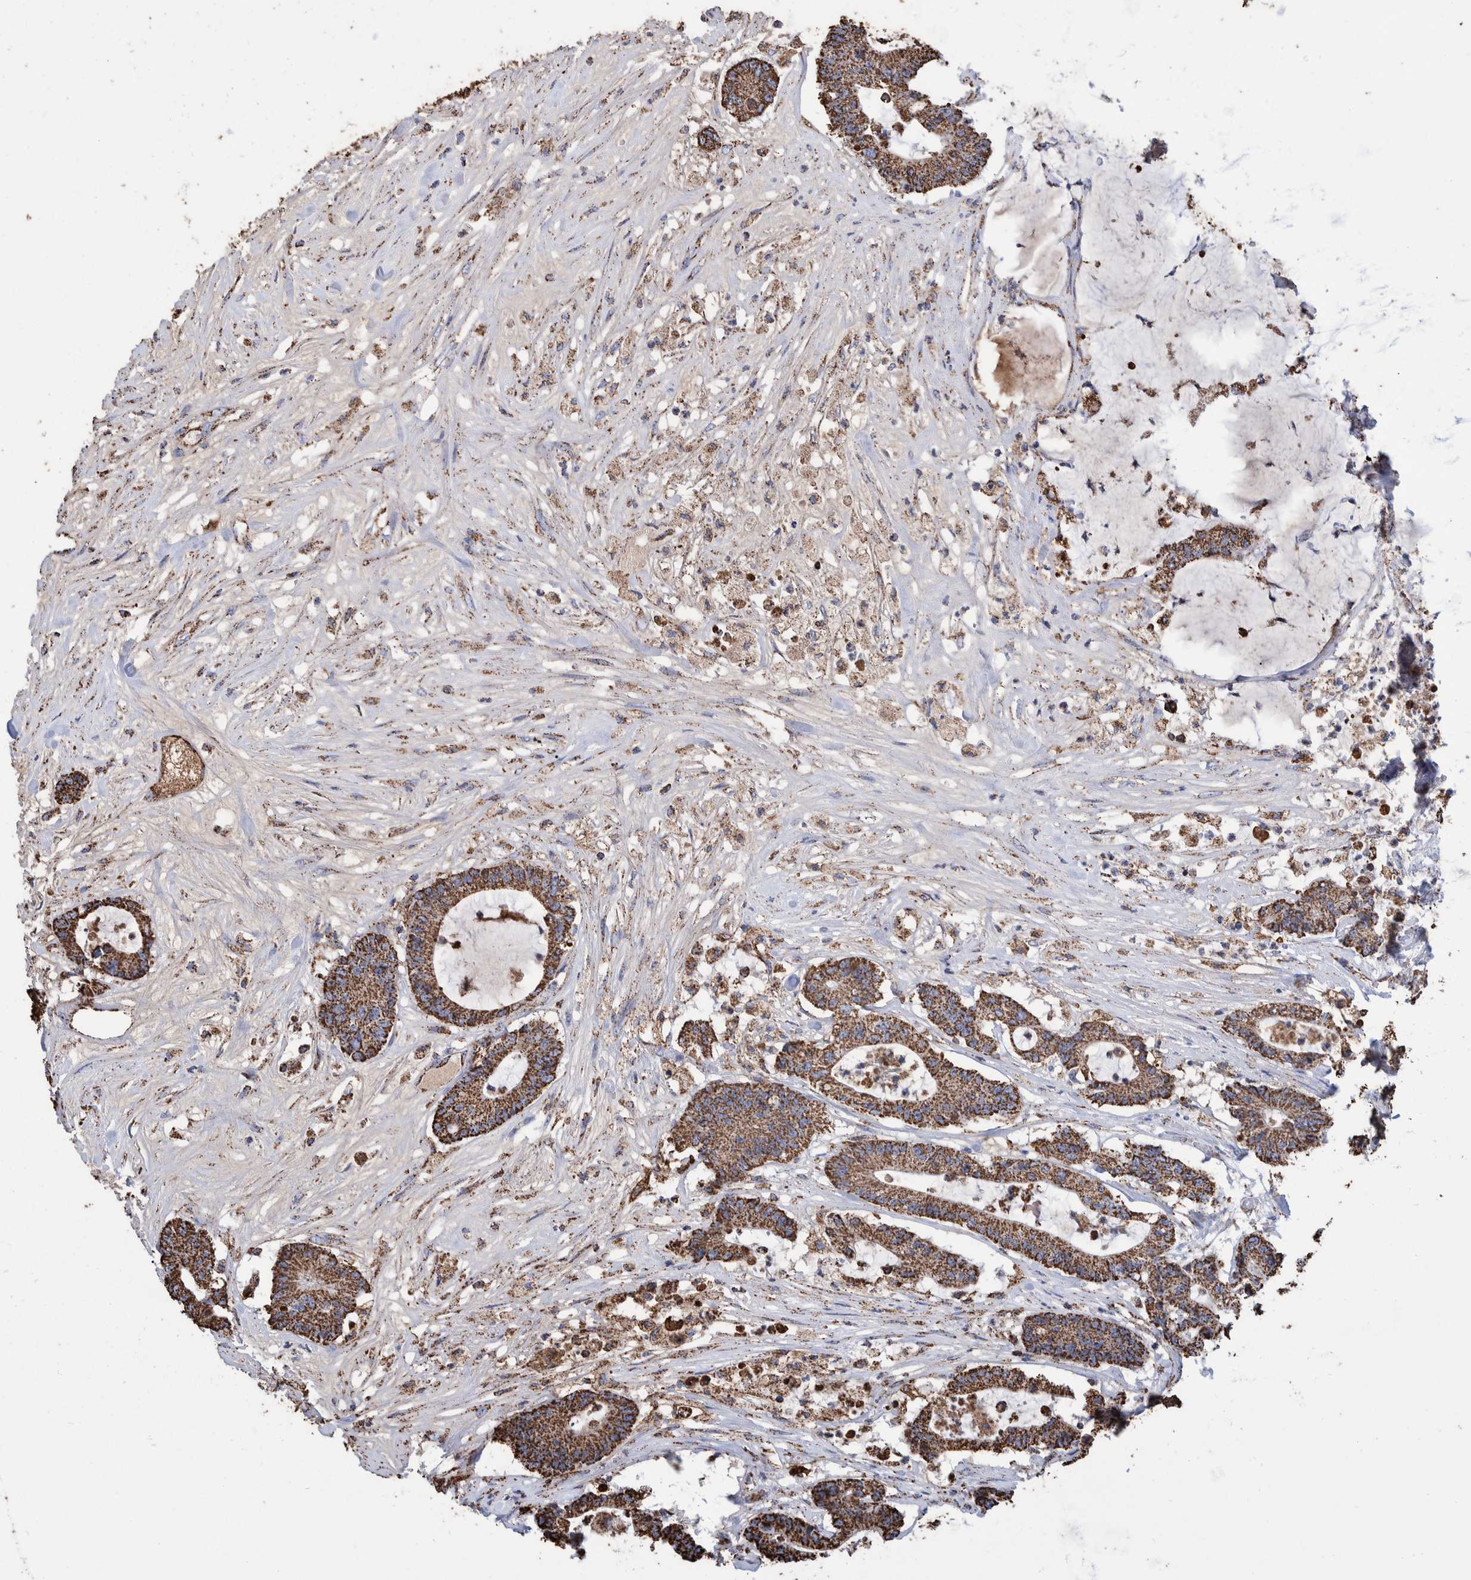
{"staining": {"intensity": "strong", "quantity": ">75%", "location": "cytoplasmic/membranous"}, "tissue": "colorectal cancer", "cell_type": "Tumor cells", "image_type": "cancer", "snomed": [{"axis": "morphology", "description": "Adenocarcinoma, NOS"}, {"axis": "topography", "description": "Colon"}], "caption": "Colorectal adenocarcinoma tissue displays strong cytoplasmic/membranous staining in approximately >75% of tumor cells, visualized by immunohistochemistry.", "gene": "VPS26C", "patient": {"sex": "female", "age": 84}}